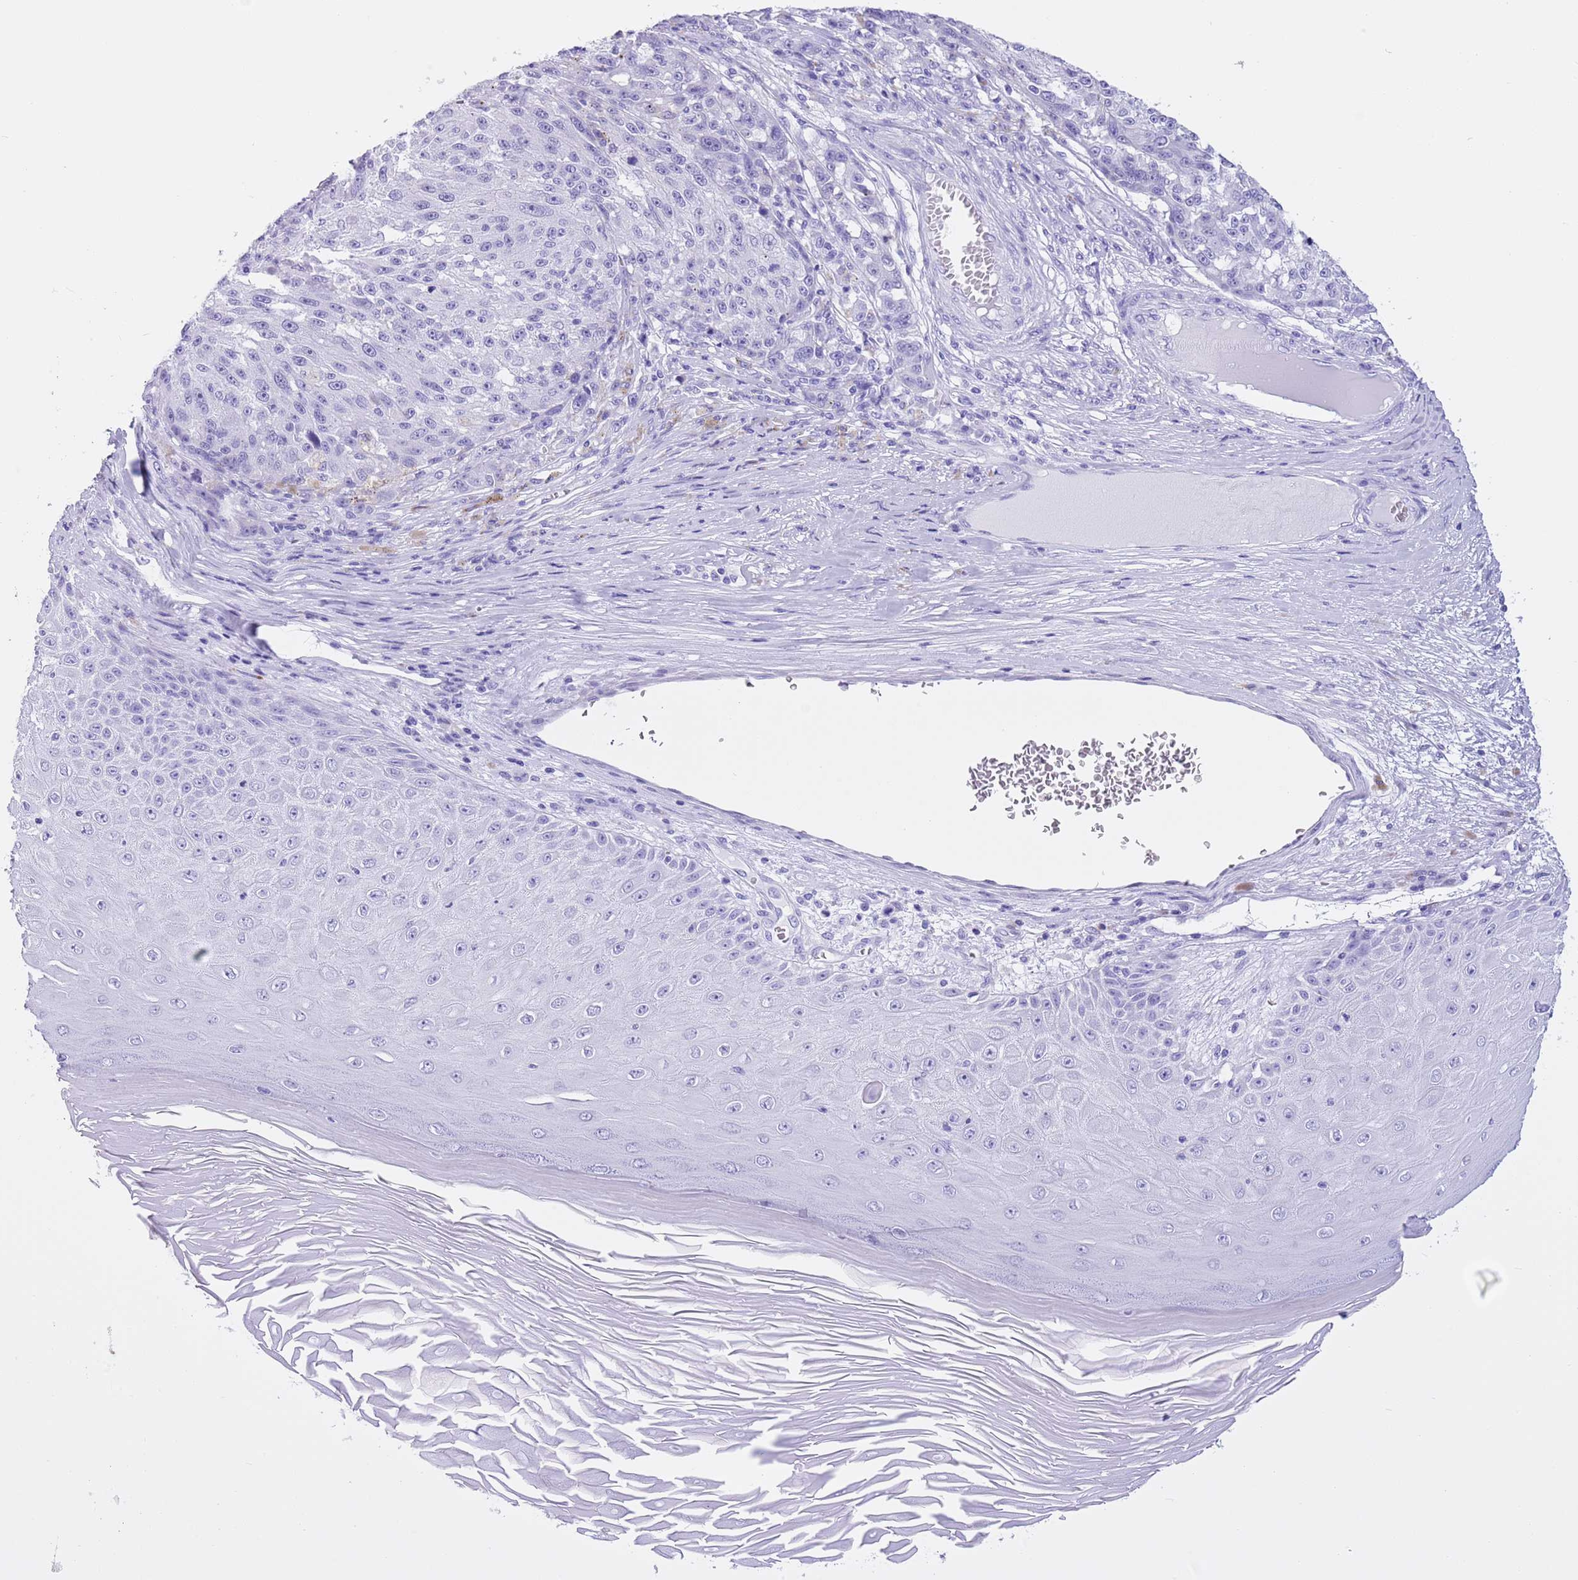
{"staining": {"intensity": "negative", "quantity": "none", "location": "none"}, "tissue": "melanoma", "cell_type": "Tumor cells", "image_type": "cancer", "snomed": [{"axis": "morphology", "description": "Malignant melanoma, NOS"}, {"axis": "topography", "description": "Skin"}], "caption": "Protein analysis of malignant melanoma shows no significant expression in tumor cells. (DAB immunohistochemistry with hematoxylin counter stain).", "gene": "TMEM185B", "patient": {"sex": "male", "age": 53}}